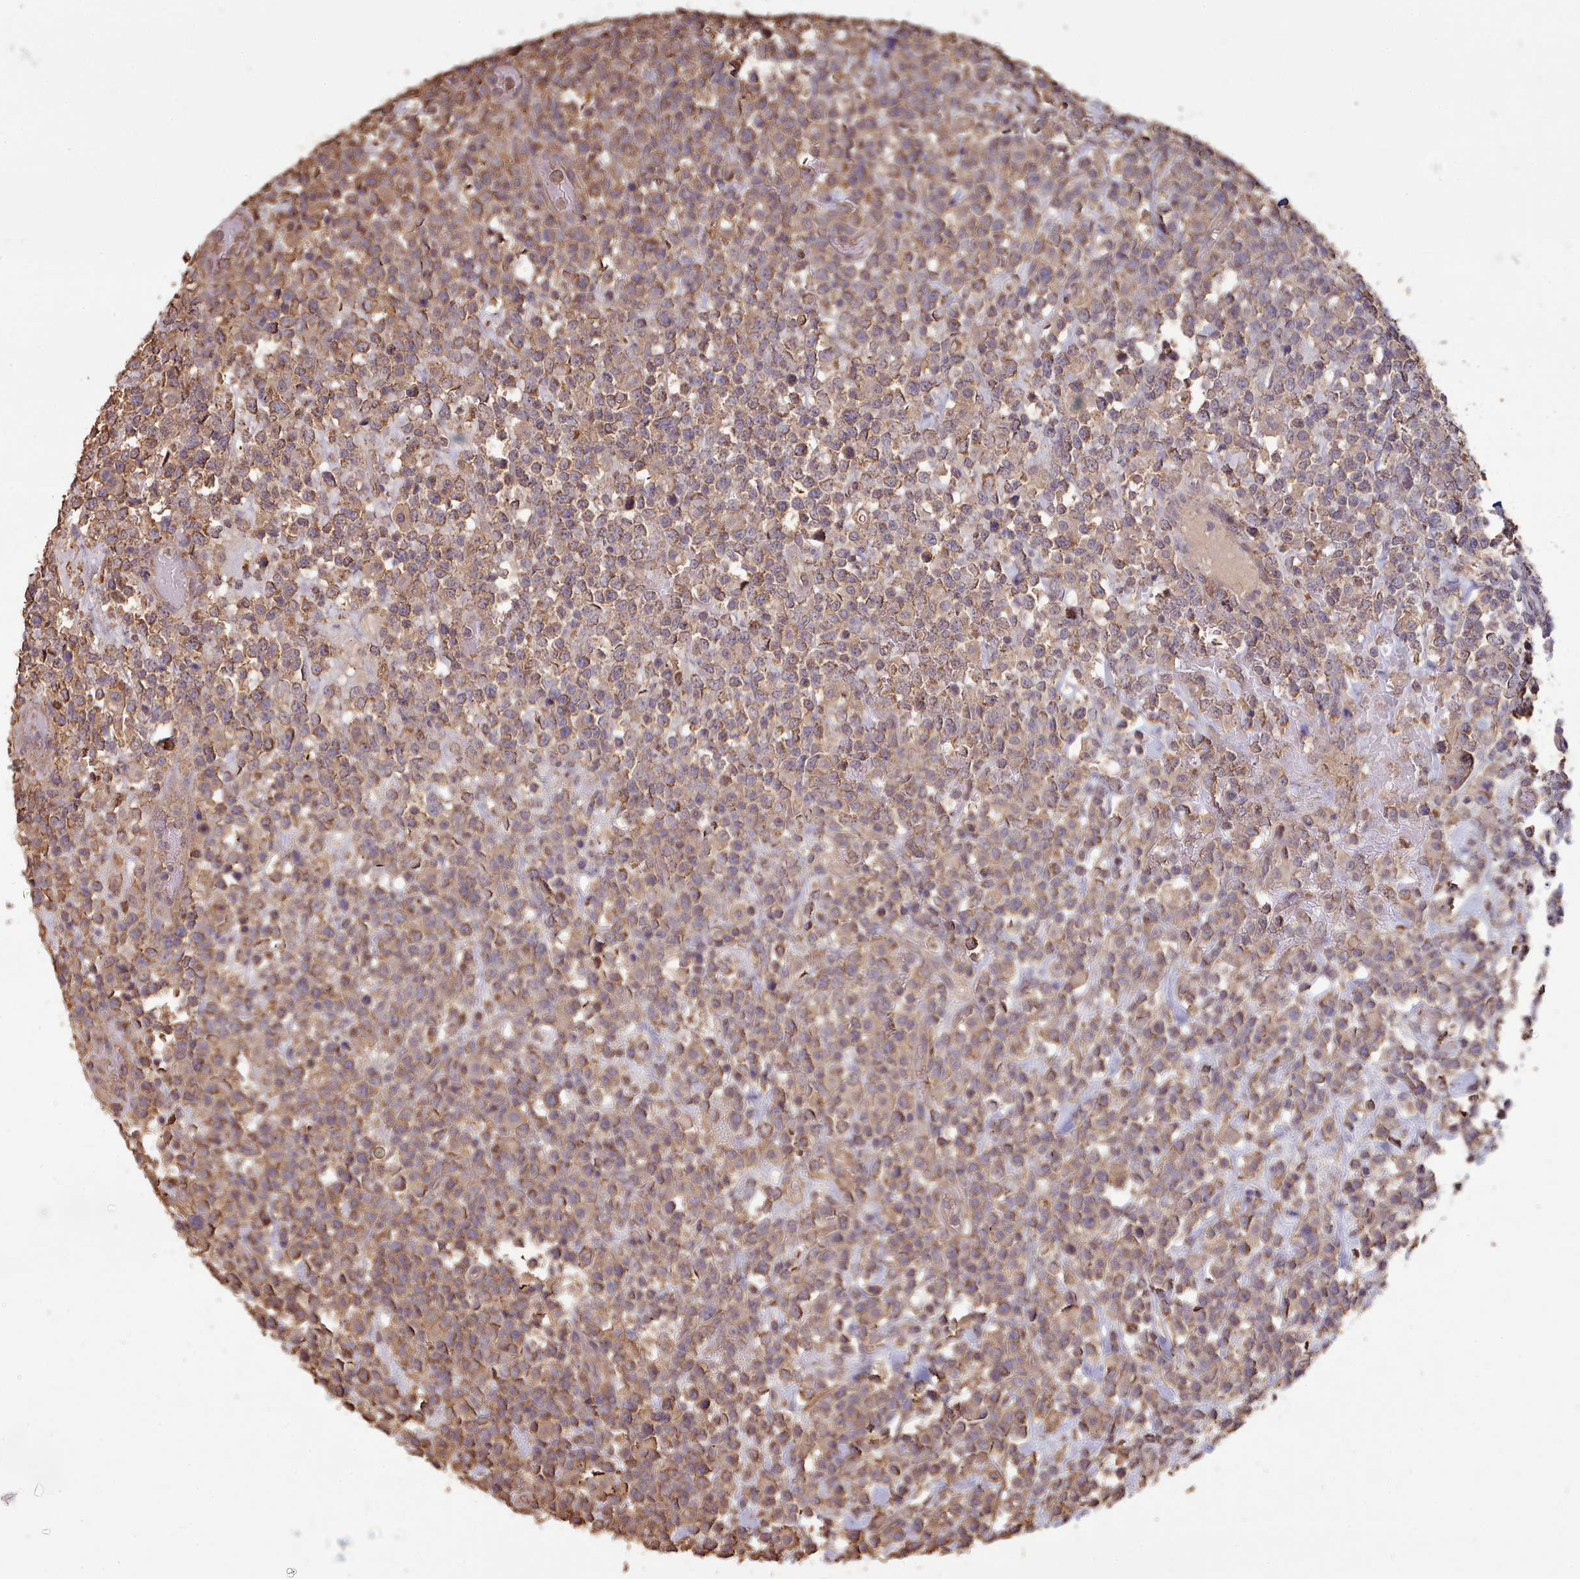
{"staining": {"intensity": "moderate", "quantity": ">75%", "location": "cytoplasmic/membranous"}, "tissue": "lymphoma", "cell_type": "Tumor cells", "image_type": "cancer", "snomed": [{"axis": "morphology", "description": "Malignant lymphoma, non-Hodgkin's type, High grade"}, {"axis": "topography", "description": "Colon"}], "caption": "Human malignant lymphoma, non-Hodgkin's type (high-grade) stained with a protein marker shows moderate staining in tumor cells.", "gene": "METRN", "patient": {"sex": "female", "age": 53}}